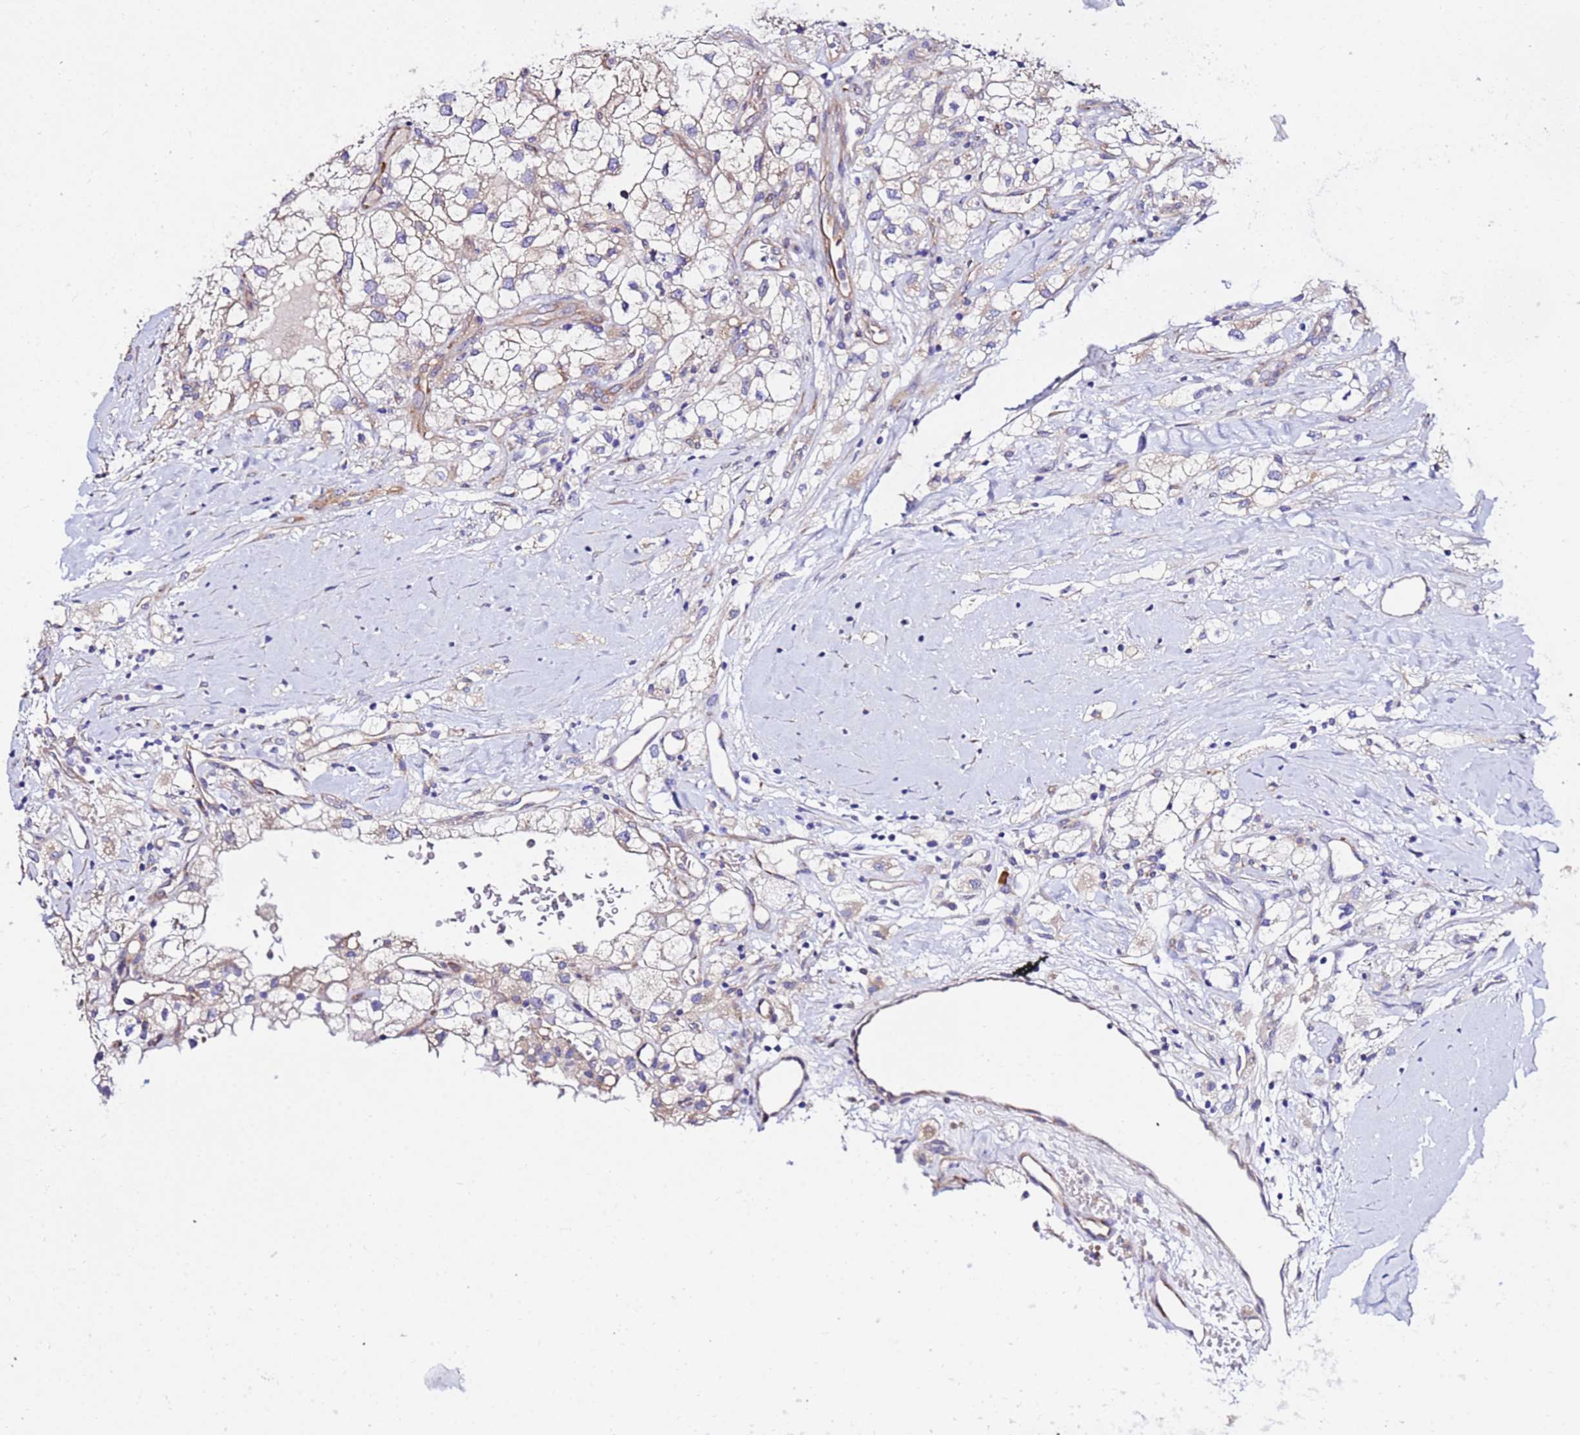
{"staining": {"intensity": "weak", "quantity": ">75%", "location": "cytoplasmic/membranous"}, "tissue": "renal cancer", "cell_type": "Tumor cells", "image_type": "cancer", "snomed": [{"axis": "morphology", "description": "Adenocarcinoma, NOS"}, {"axis": "topography", "description": "Kidney"}], "caption": "Protein staining of renal cancer tissue reveals weak cytoplasmic/membranous staining in approximately >75% of tumor cells. Using DAB (3,3'-diaminobenzidine) (brown) and hematoxylin (blue) stains, captured at high magnification using brightfield microscopy.", "gene": "WWC2", "patient": {"sex": "male", "age": 59}}